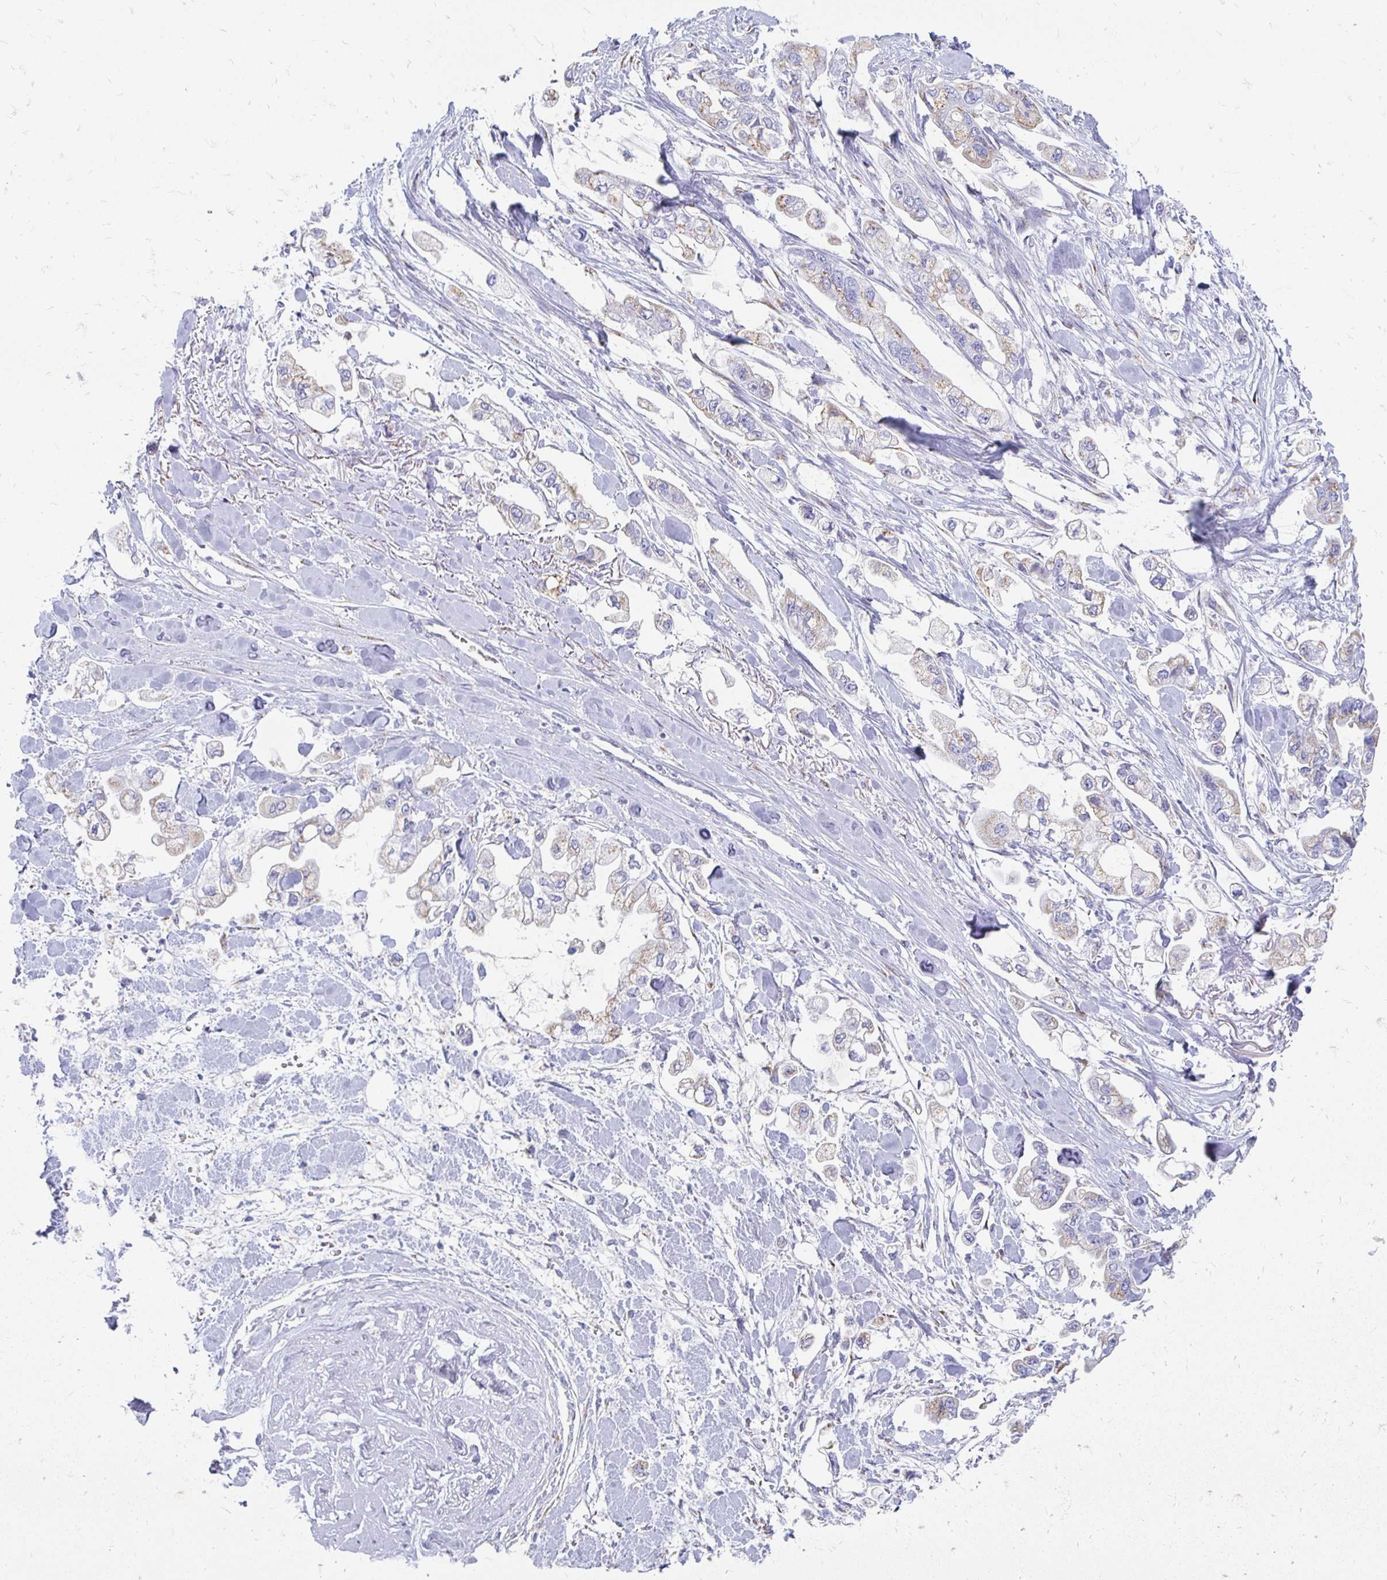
{"staining": {"intensity": "weak", "quantity": ">75%", "location": "cytoplasmic/membranous"}, "tissue": "stomach cancer", "cell_type": "Tumor cells", "image_type": "cancer", "snomed": [{"axis": "morphology", "description": "Adenocarcinoma, NOS"}, {"axis": "topography", "description": "Stomach"}], "caption": "Immunohistochemical staining of human stomach cancer displays low levels of weak cytoplasmic/membranous positivity in about >75% of tumor cells.", "gene": "PAGE4", "patient": {"sex": "male", "age": 62}}